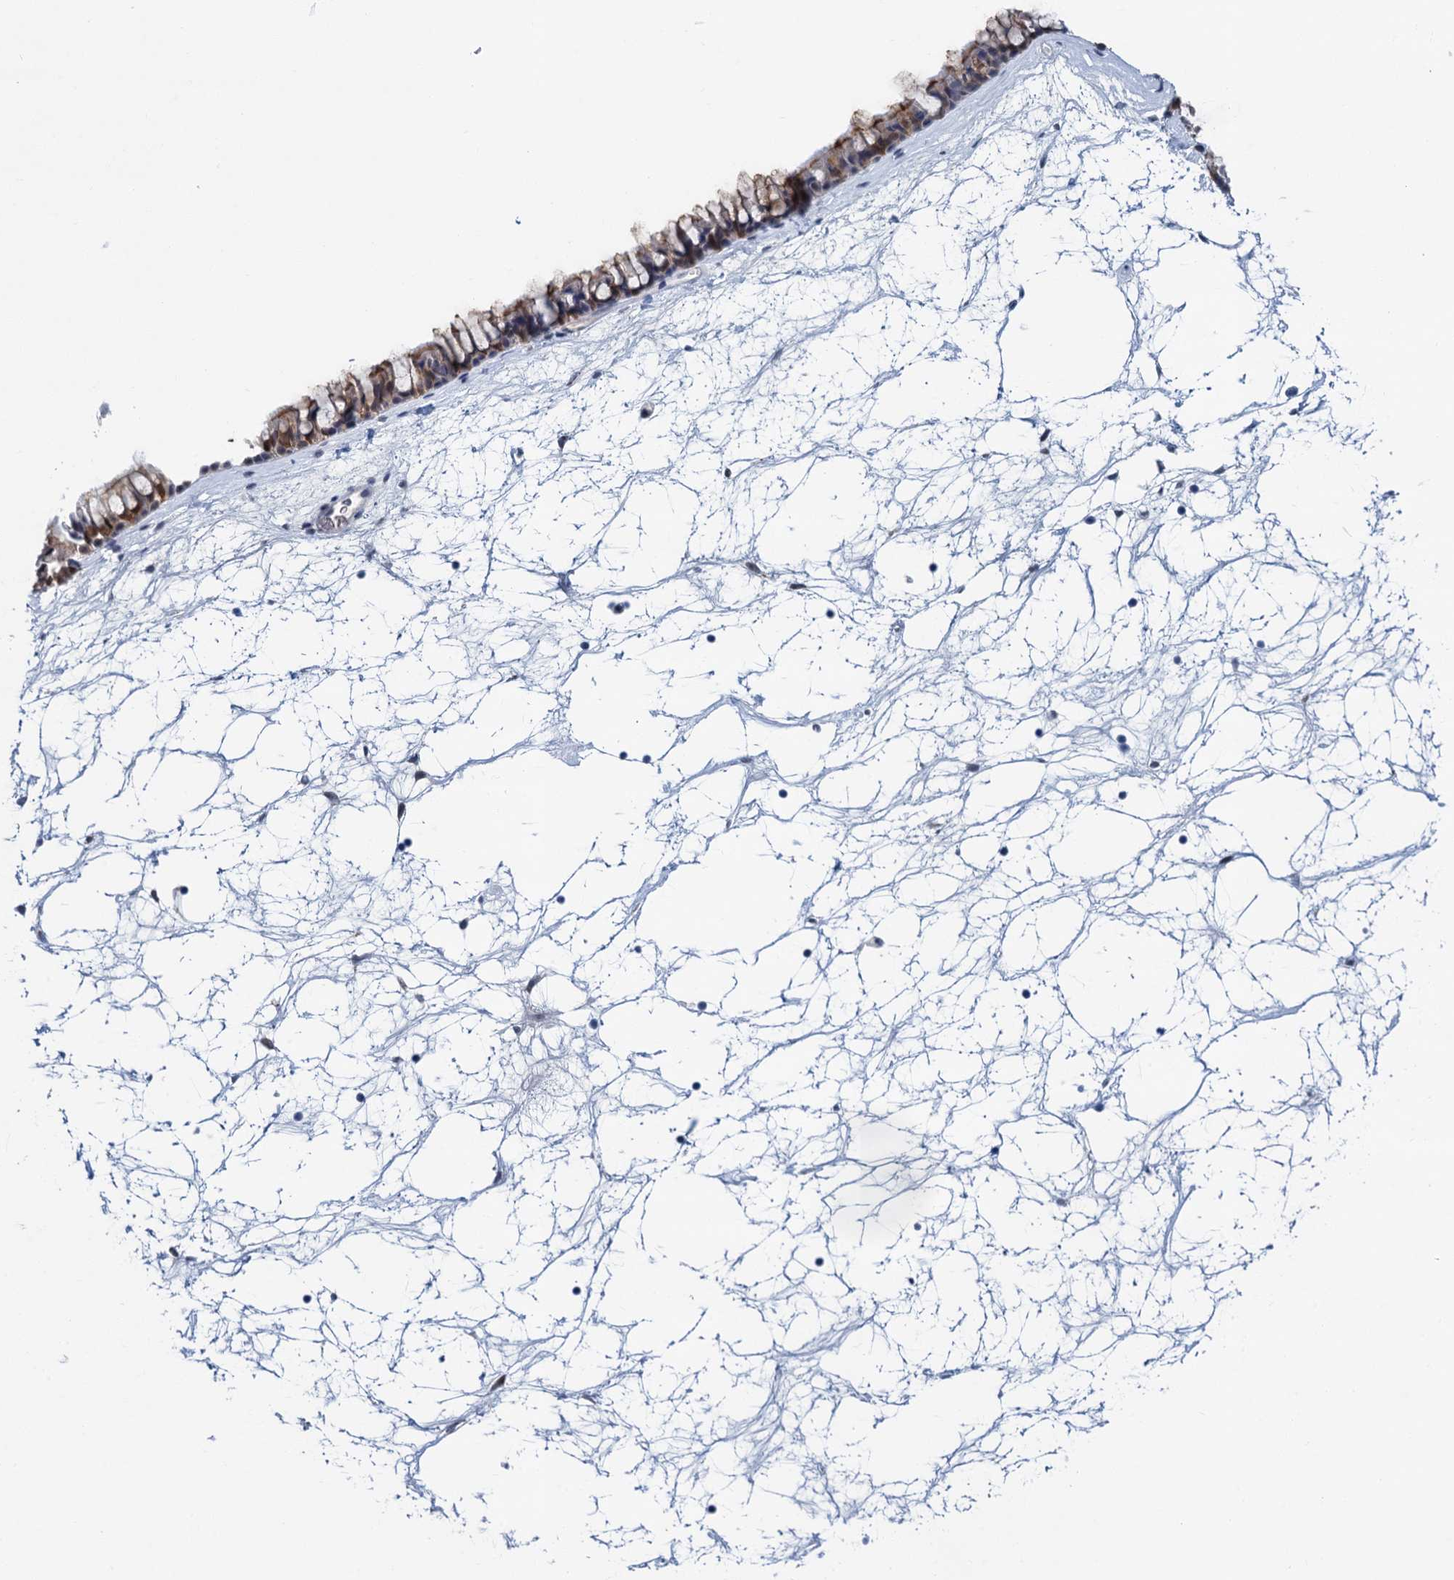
{"staining": {"intensity": "moderate", "quantity": ">75%", "location": "cytoplasmic/membranous"}, "tissue": "nasopharynx", "cell_type": "Respiratory epithelial cells", "image_type": "normal", "snomed": [{"axis": "morphology", "description": "Normal tissue, NOS"}, {"axis": "topography", "description": "Nasopharynx"}], "caption": "Unremarkable nasopharynx shows moderate cytoplasmic/membranous positivity in approximately >75% of respiratory epithelial cells, visualized by immunohistochemistry. (Stains: DAB in brown, nuclei in blue, Microscopy: brightfield microscopy at high magnification).", "gene": "EPS8L1", "patient": {"sex": "male", "age": 64}}